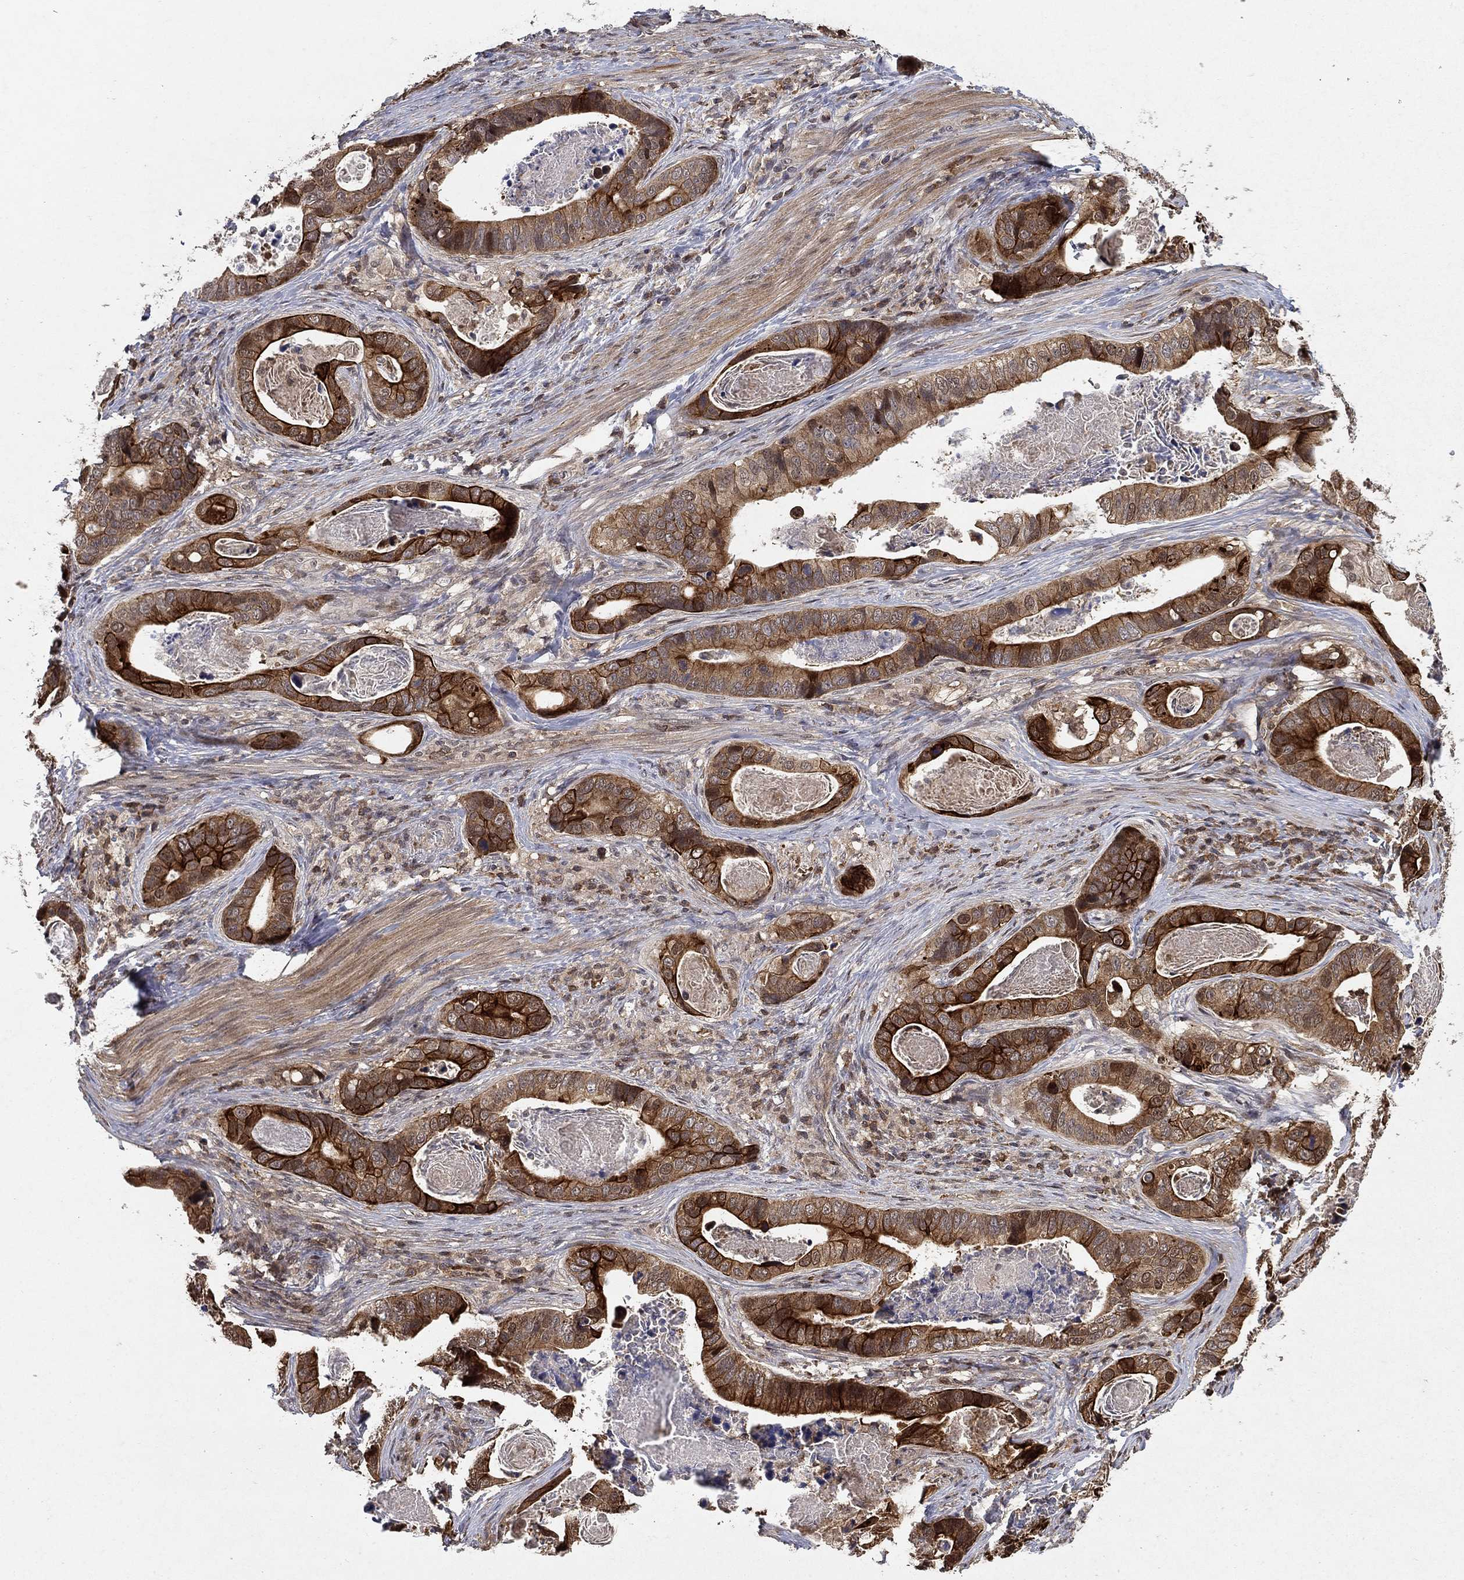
{"staining": {"intensity": "strong", "quantity": "25%-75%", "location": "cytoplasmic/membranous"}, "tissue": "stomach cancer", "cell_type": "Tumor cells", "image_type": "cancer", "snomed": [{"axis": "morphology", "description": "Adenocarcinoma, NOS"}, {"axis": "topography", "description": "Stomach"}], "caption": "Immunohistochemistry of human stomach adenocarcinoma exhibits high levels of strong cytoplasmic/membranous expression in approximately 25%-75% of tumor cells.", "gene": "CCDC66", "patient": {"sex": "male", "age": 84}}